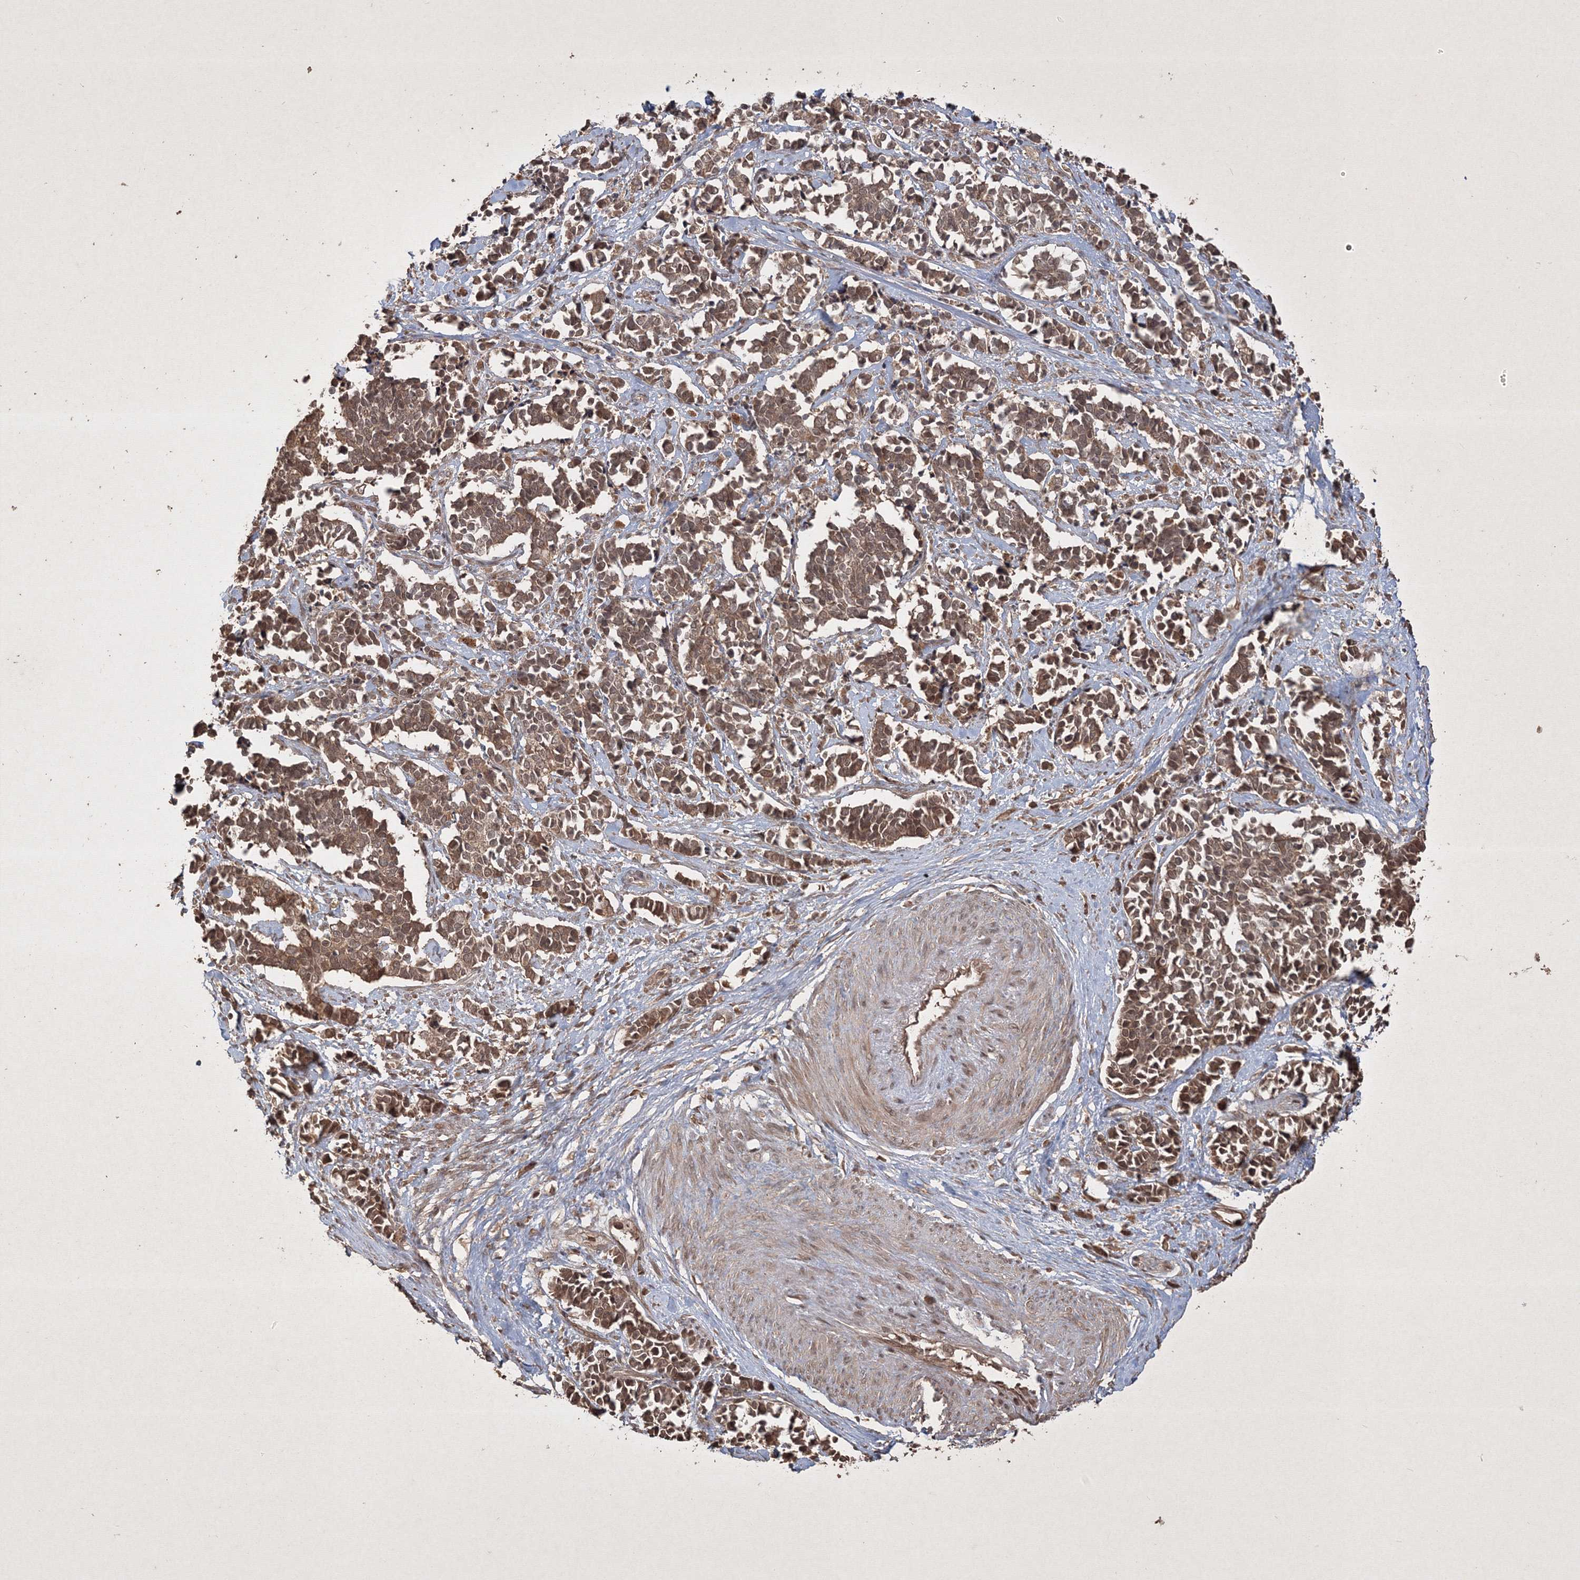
{"staining": {"intensity": "moderate", "quantity": ">75%", "location": "cytoplasmic/membranous,nuclear"}, "tissue": "cervical cancer", "cell_type": "Tumor cells", "image_type": "cancer", "snomed": [{"axis": "morphology", "description": "Normal tissue, NOS"}, {"axis": "morphology", "description": "Squamous cell carcinoma, NOS"}, {"axis": "topography", "description": "Cervix"}], "caption": "An immunohistochemistry (IHC) image of neoplastic tissue is shown. Protein staining in brown highlights moderate cytoplasmic/membranous and nuclear positivity in cervical squamous cell carcinoma within tumor cells.", "gene": "PELI3", "patient": {"sex": "female", "age": 35}}